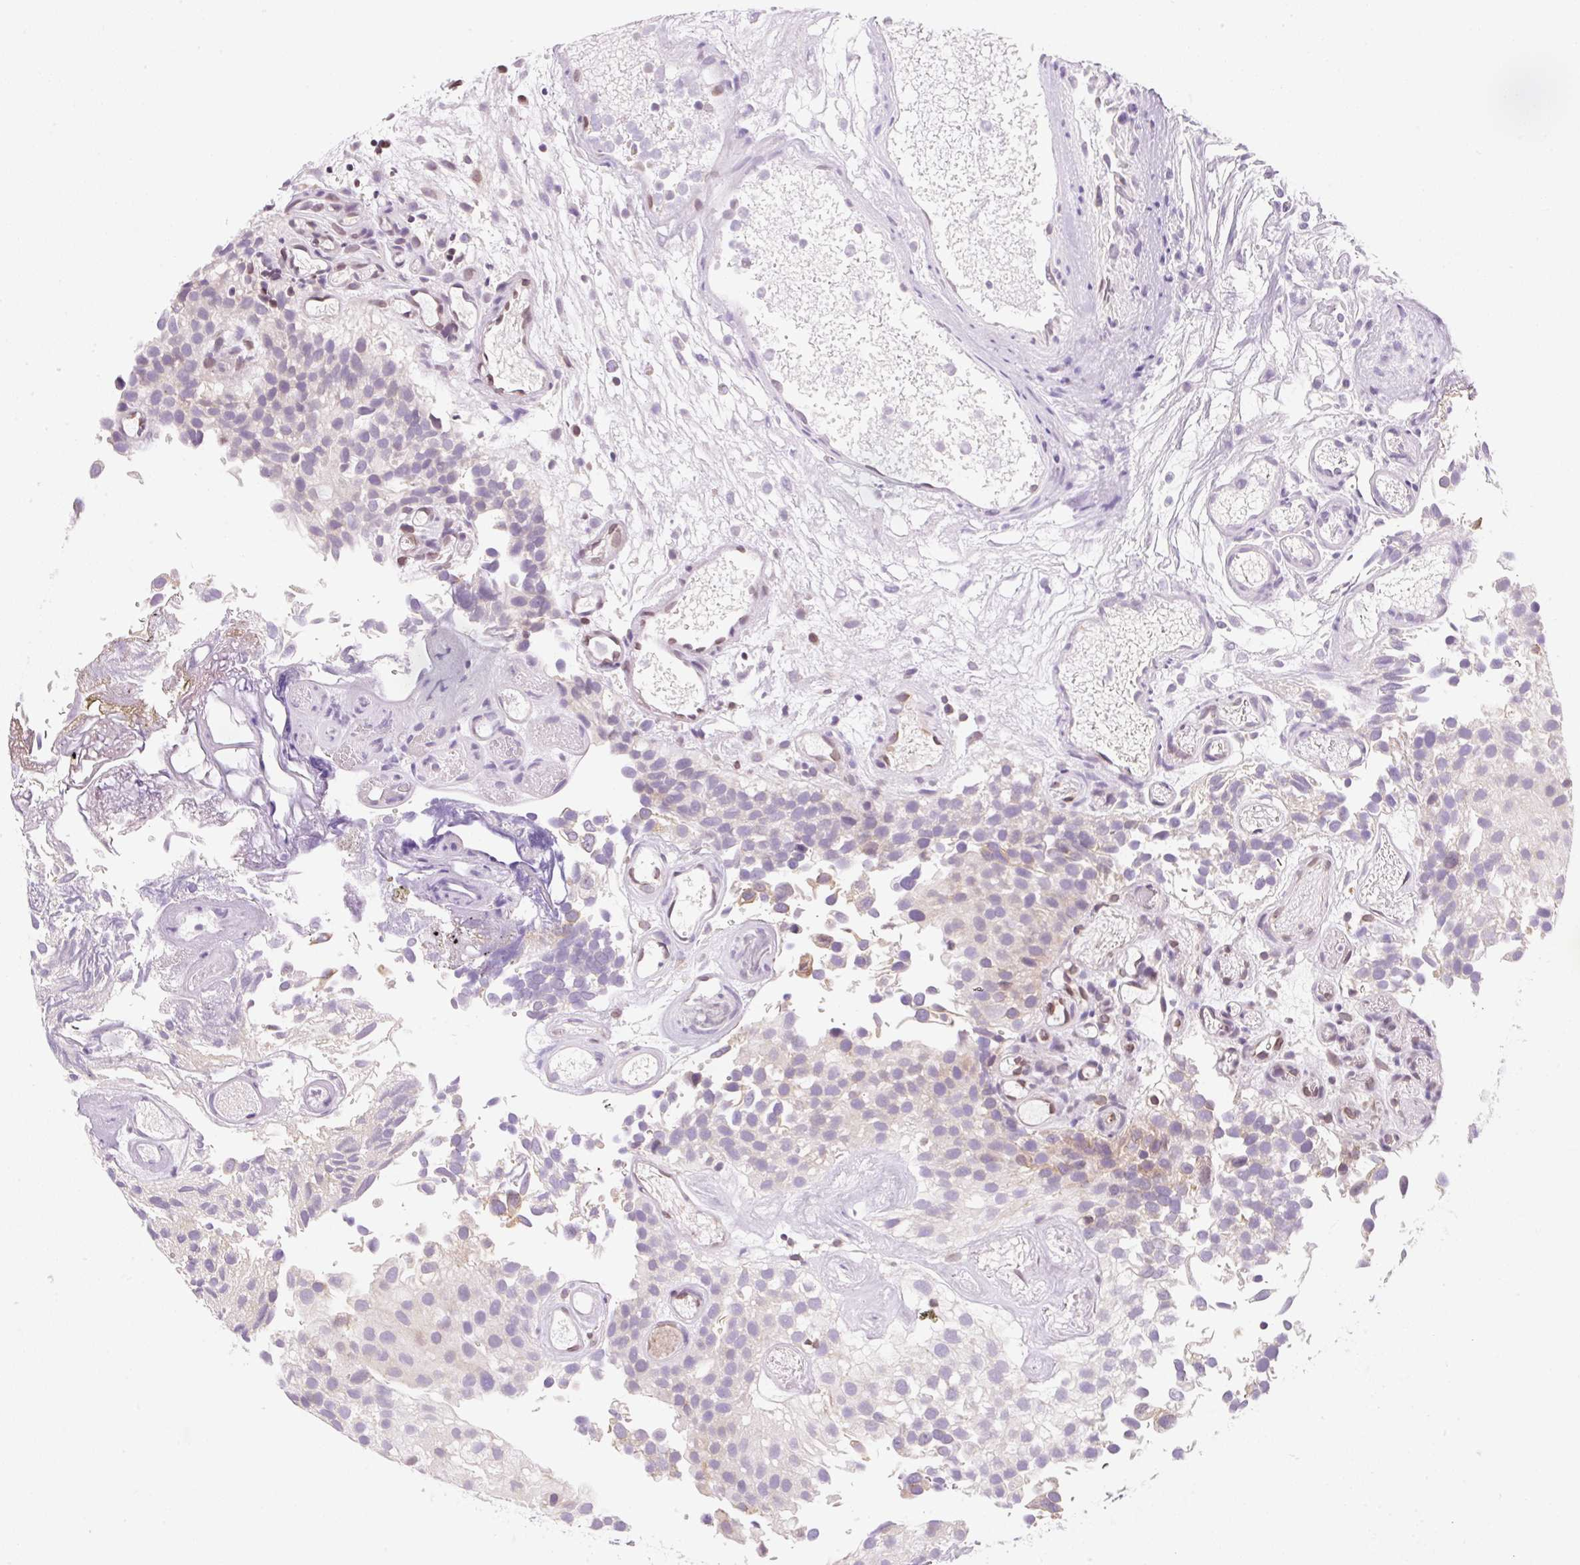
{"staining": {"intensity": "weak", "quantity": "<25%", "location": "cytoplasmic/membranous"}, "tissue": "urothelial cancer", "cell_type": "Tumor cells", "image_type": "cancer", "snomed": [{"axis": "morphology", "description": "Urothelial carcinoma, NOS"}, {"axis": "topography", "description": "Urinary bladder"}], "caption": "Immunohistochemical staining of human transitional cell carcinoma displays no significant staining in tumor cells.", "gene": "SYNE3", "patient": {"sex": "male", "age": 87}}